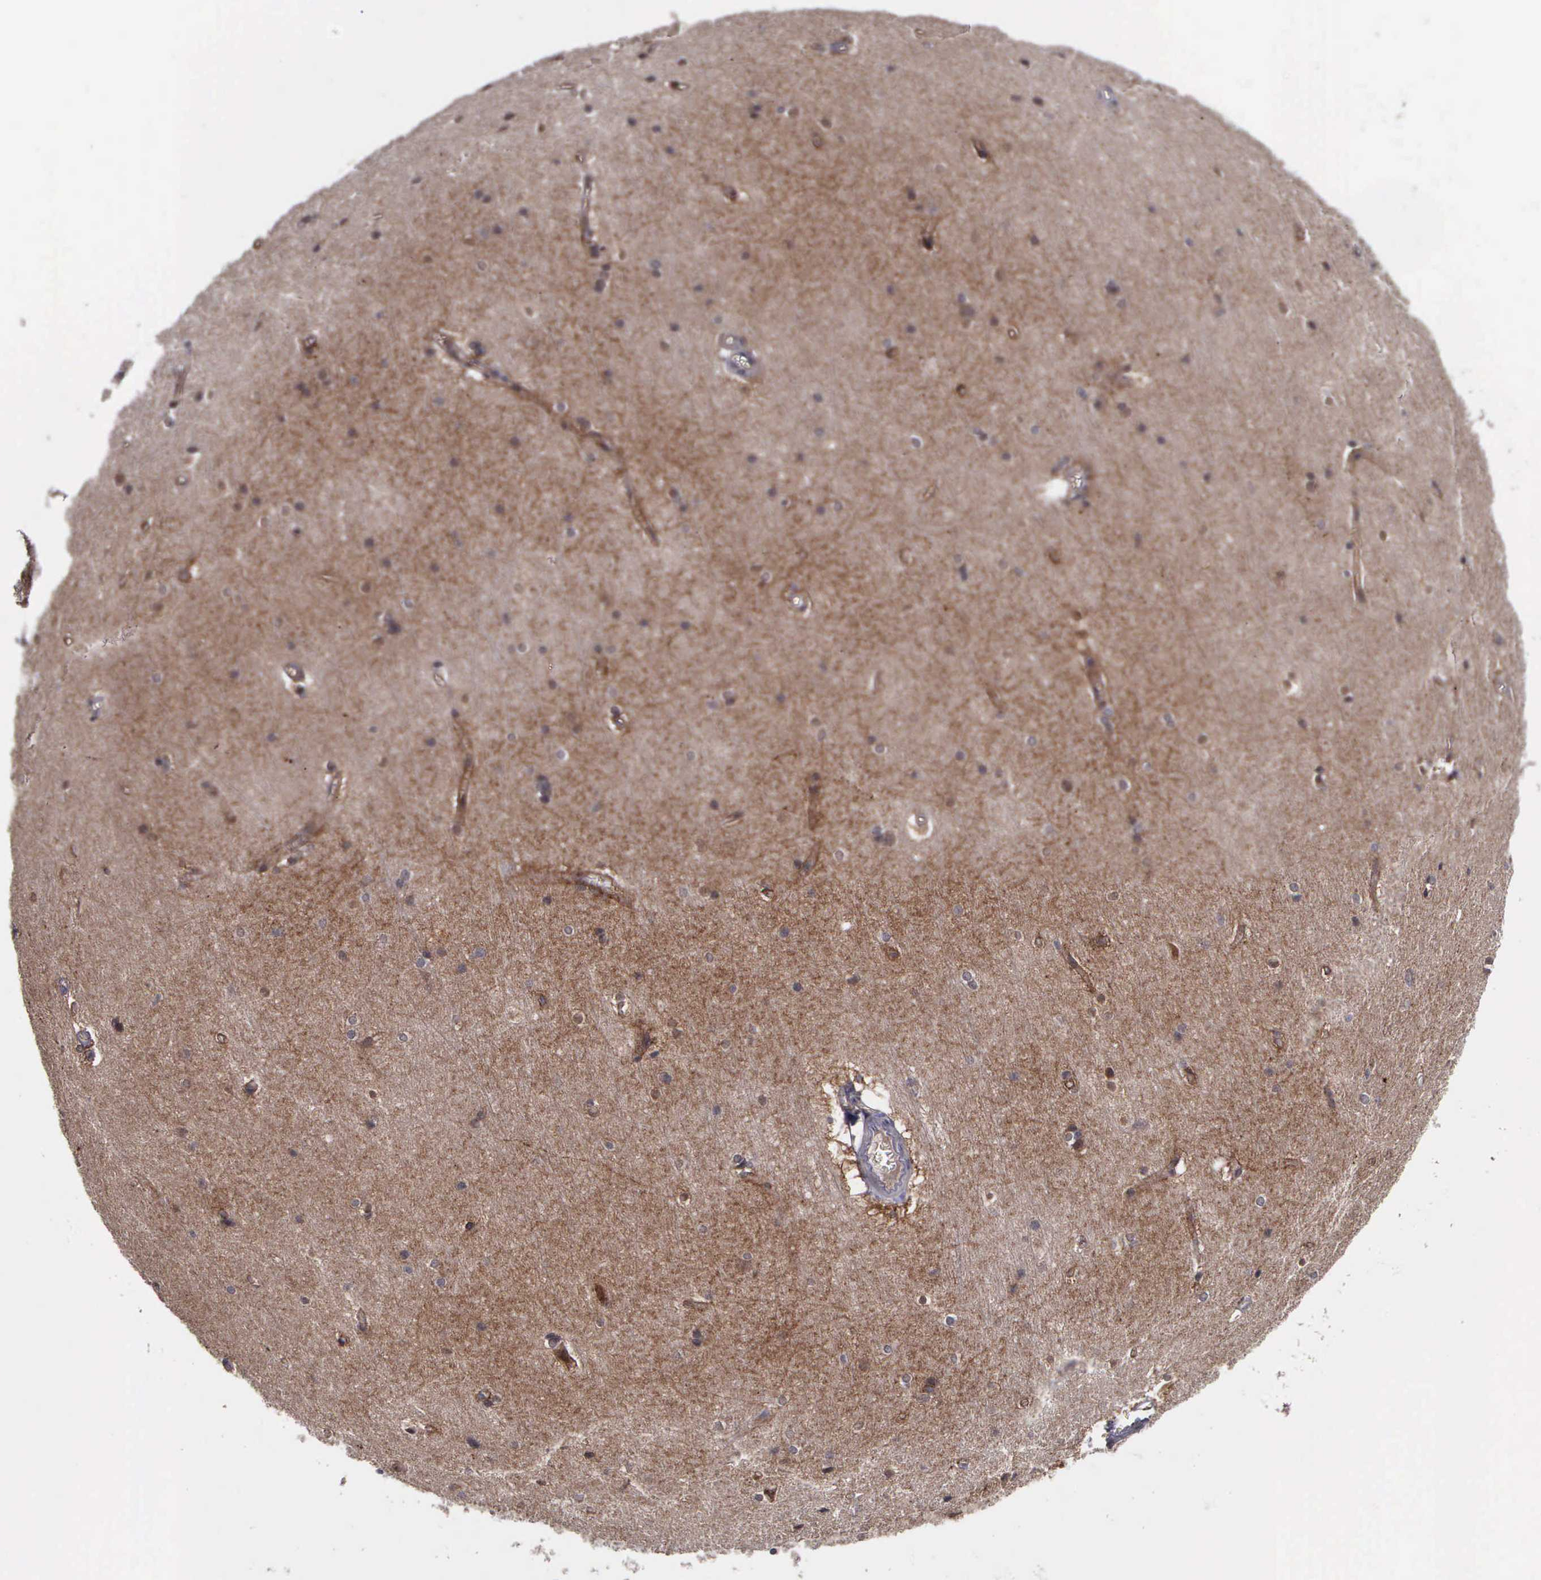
{"staining": {"intensity": "moderate", "quantity": "25%-75%", "location": "cytoplasmic/membranous"}, "tissue": "cerebral cortex", "cell_type": "Endothelial cells", "image_type": "normal", "snomed": [{"axis": "morphology", "description": "Normal tissue, NOS"}, {"axis": "topography", "description": "Cerebral cortex"}, {"axis": "topography", "description": "Hippocampus"}], "caption": "This histopathology image shows IHC staining of unremarkable human cerebral cortex, with medium moderate cytoplasmic/membranous positivity in about 25%-75% of endothelial cells.", "gene": "MAP3K9", "patient": {"sex": "female", "age": 19}}